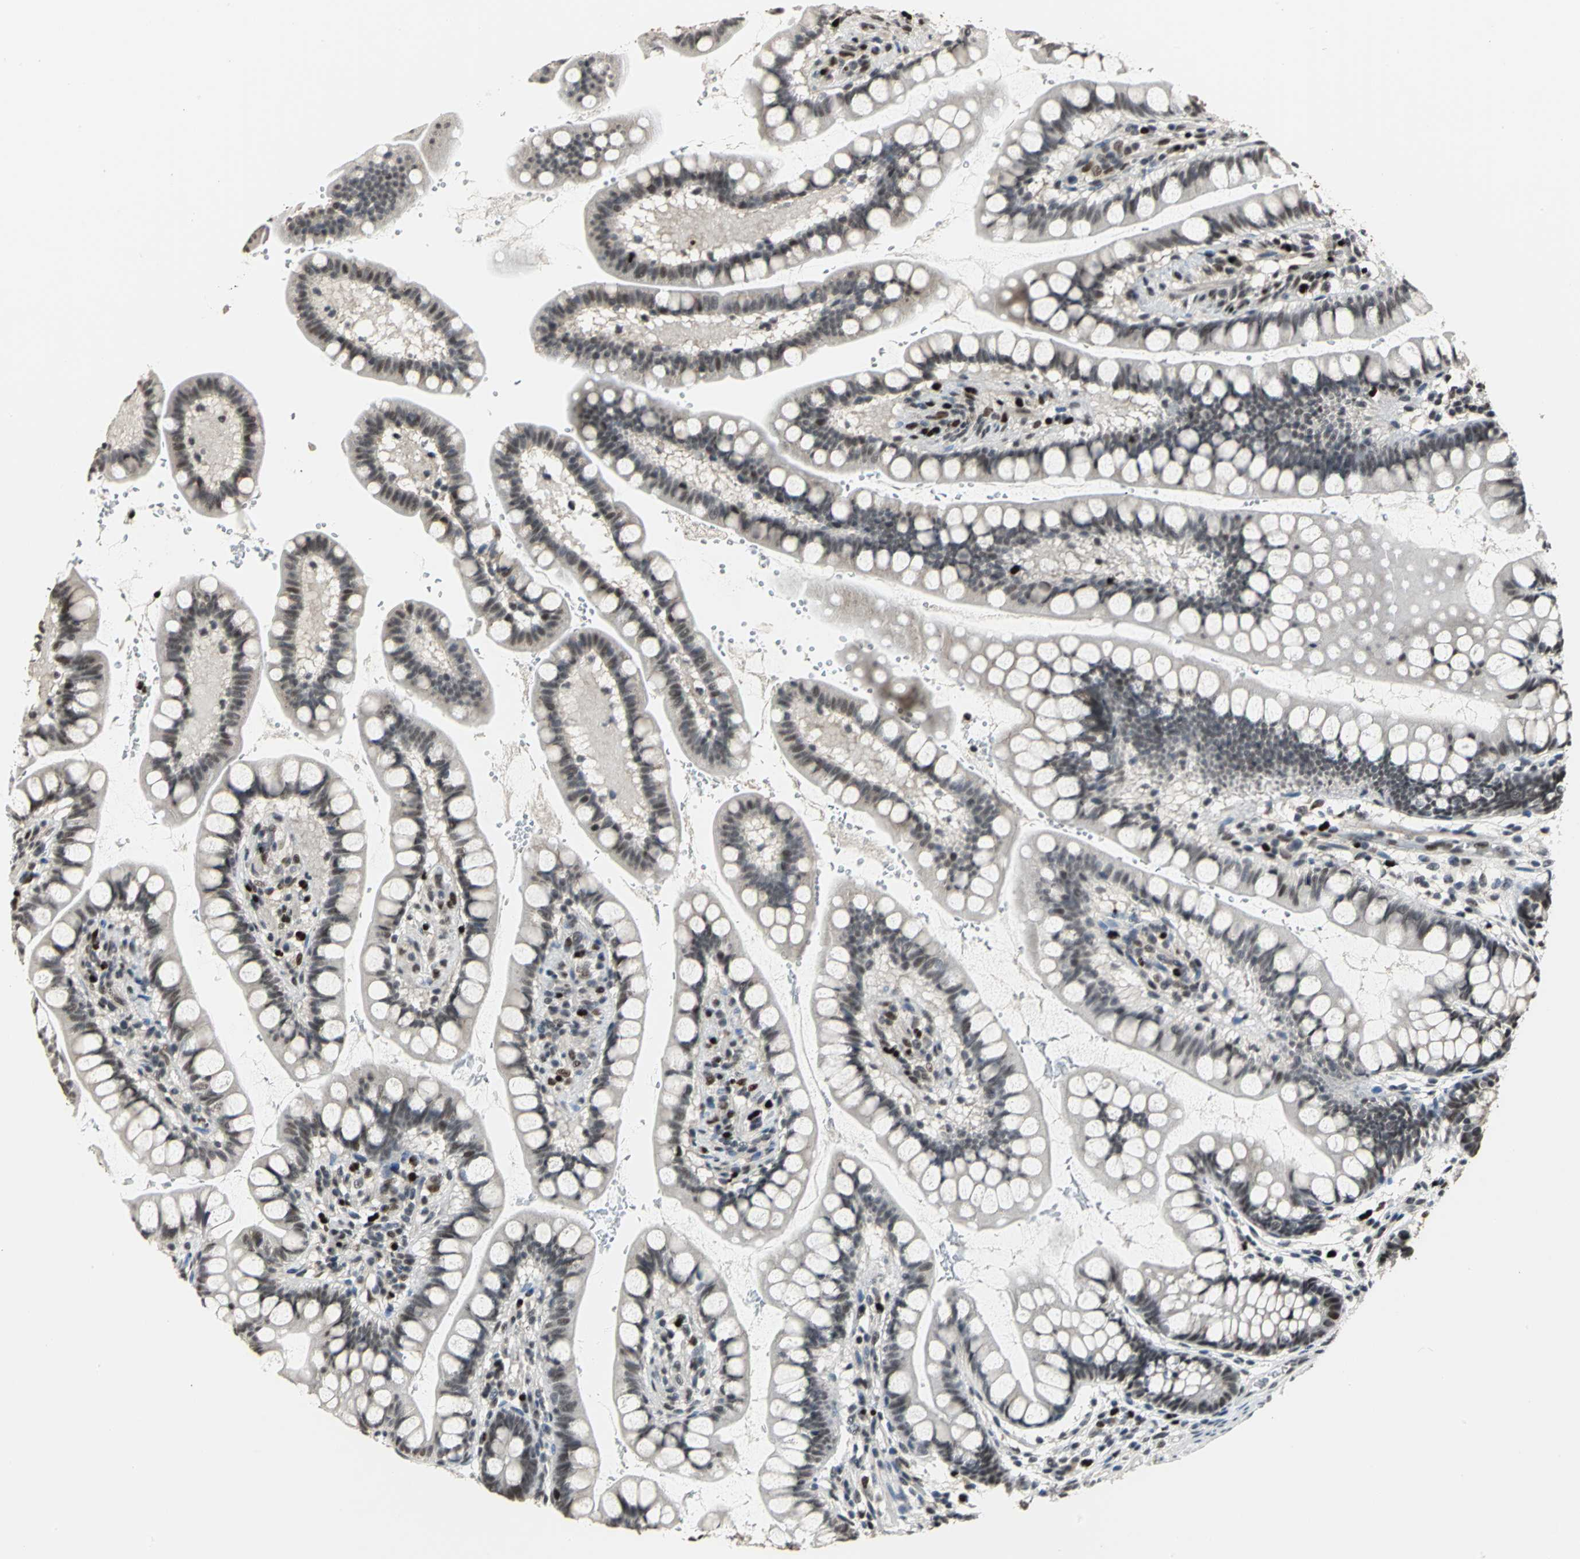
{"staining": {"intensity": "strong", "quantity": ">75%", "location": "nuclear"}, "tissue": "small intestine", "cell_type": "Glandular cells", "image_type": "normal", "snomed": [{"axis": "morphology", "description": "Normal tissue, NOS"}, {"axis": "topography", "description": "Small intestine"}], "caption": "Strong nuclear protein staining is appreciated in about >75% of glandular cells in small intestine.", "gene": "CCDC88C", "patient": {"sex": "female", "age": 58}}